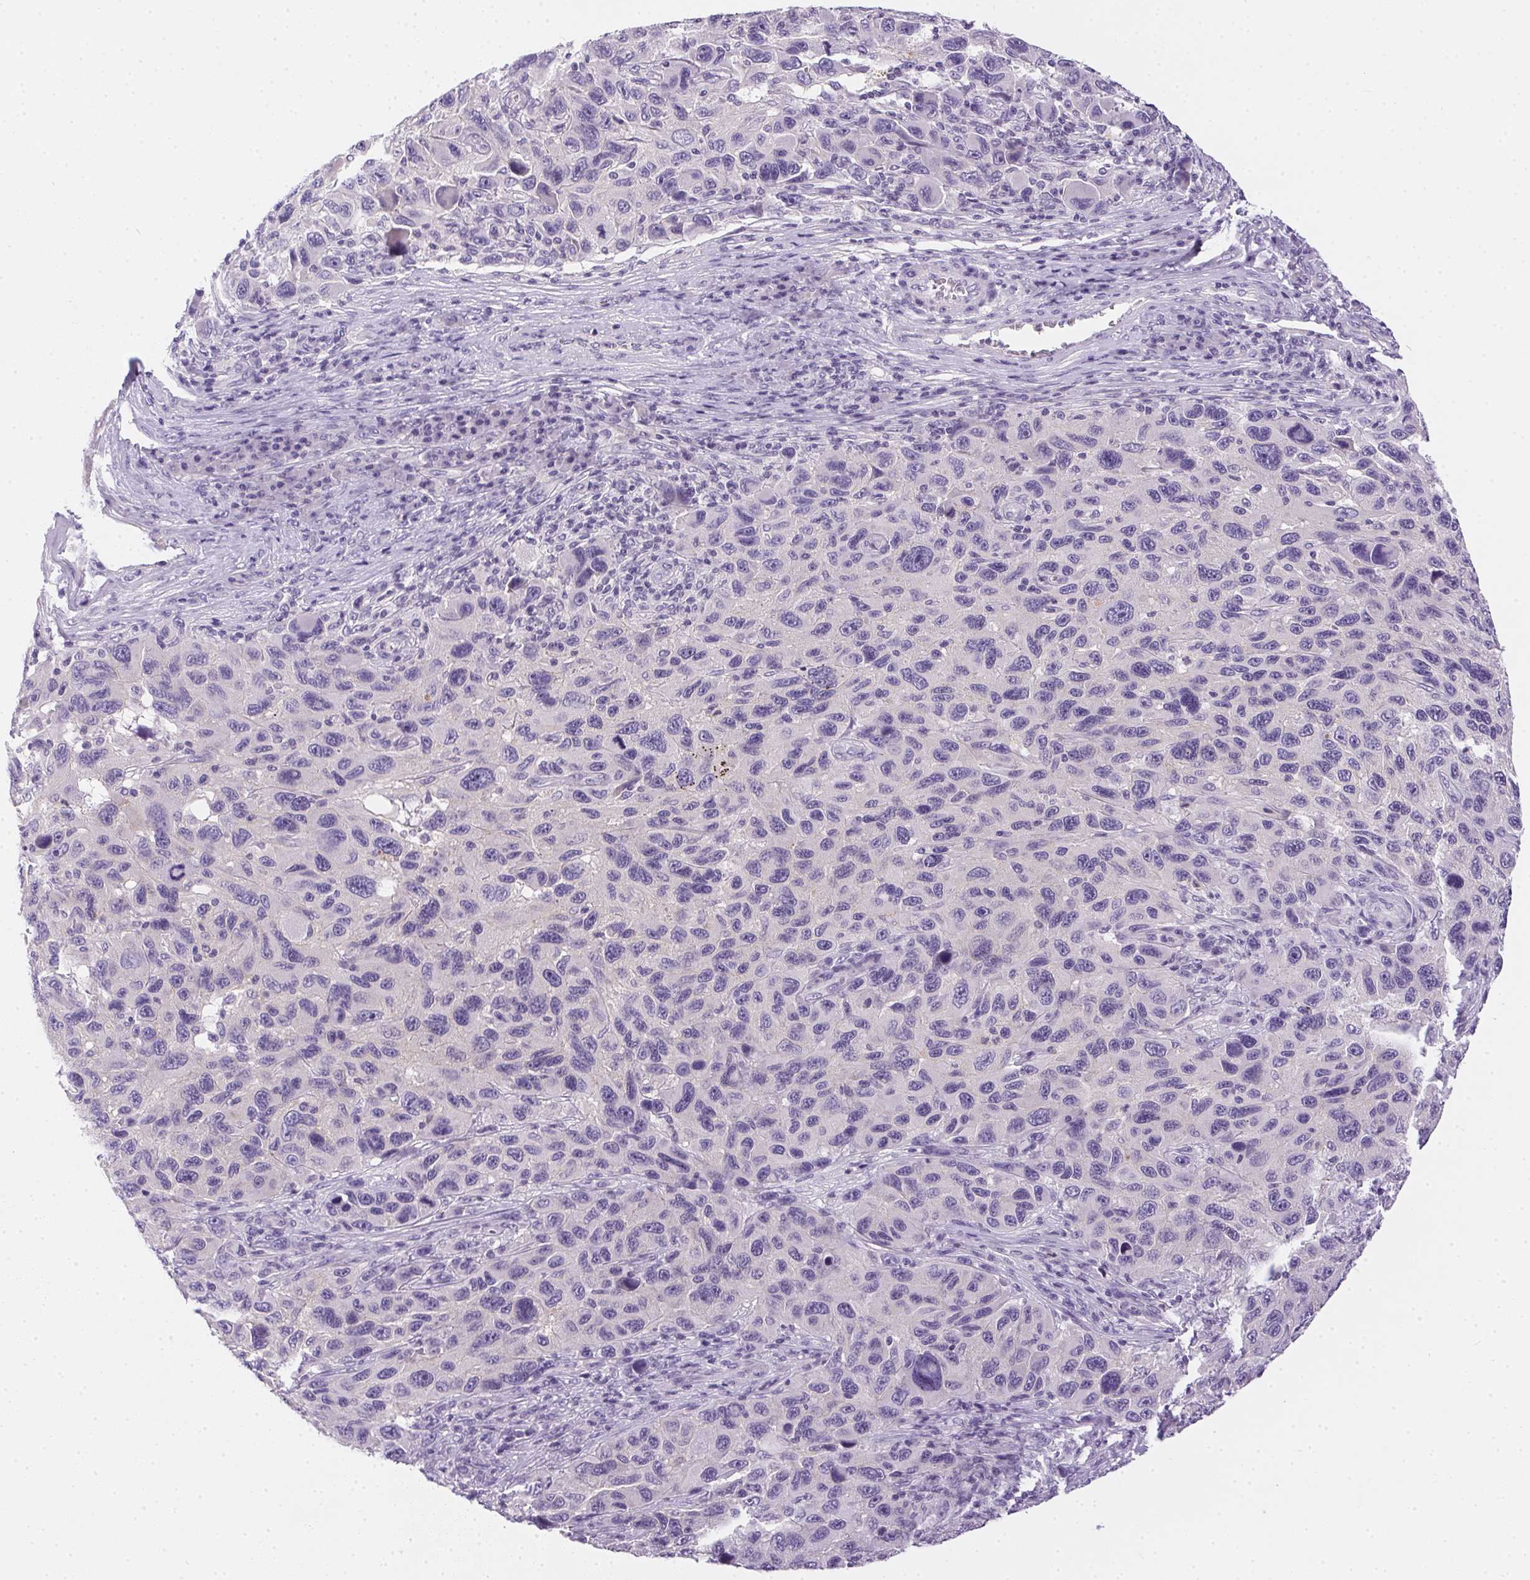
{"staining": {"intensity": "negative", "quantity": "none", "location": "none"}, "tissue": "melanoma", "cell_type": "Tumor cells", "image_type": "cancer", "snomed": [{"axis": "morphology", "description": "Malignant melanoma, NOS"}, {"axis": "topography", "description": "Skin"}], "caption": "The image reveals no significant staining in tumor cells of melanoma.", "gene": "SSTR4", "patient": {"sex": "male", "age": 53}}